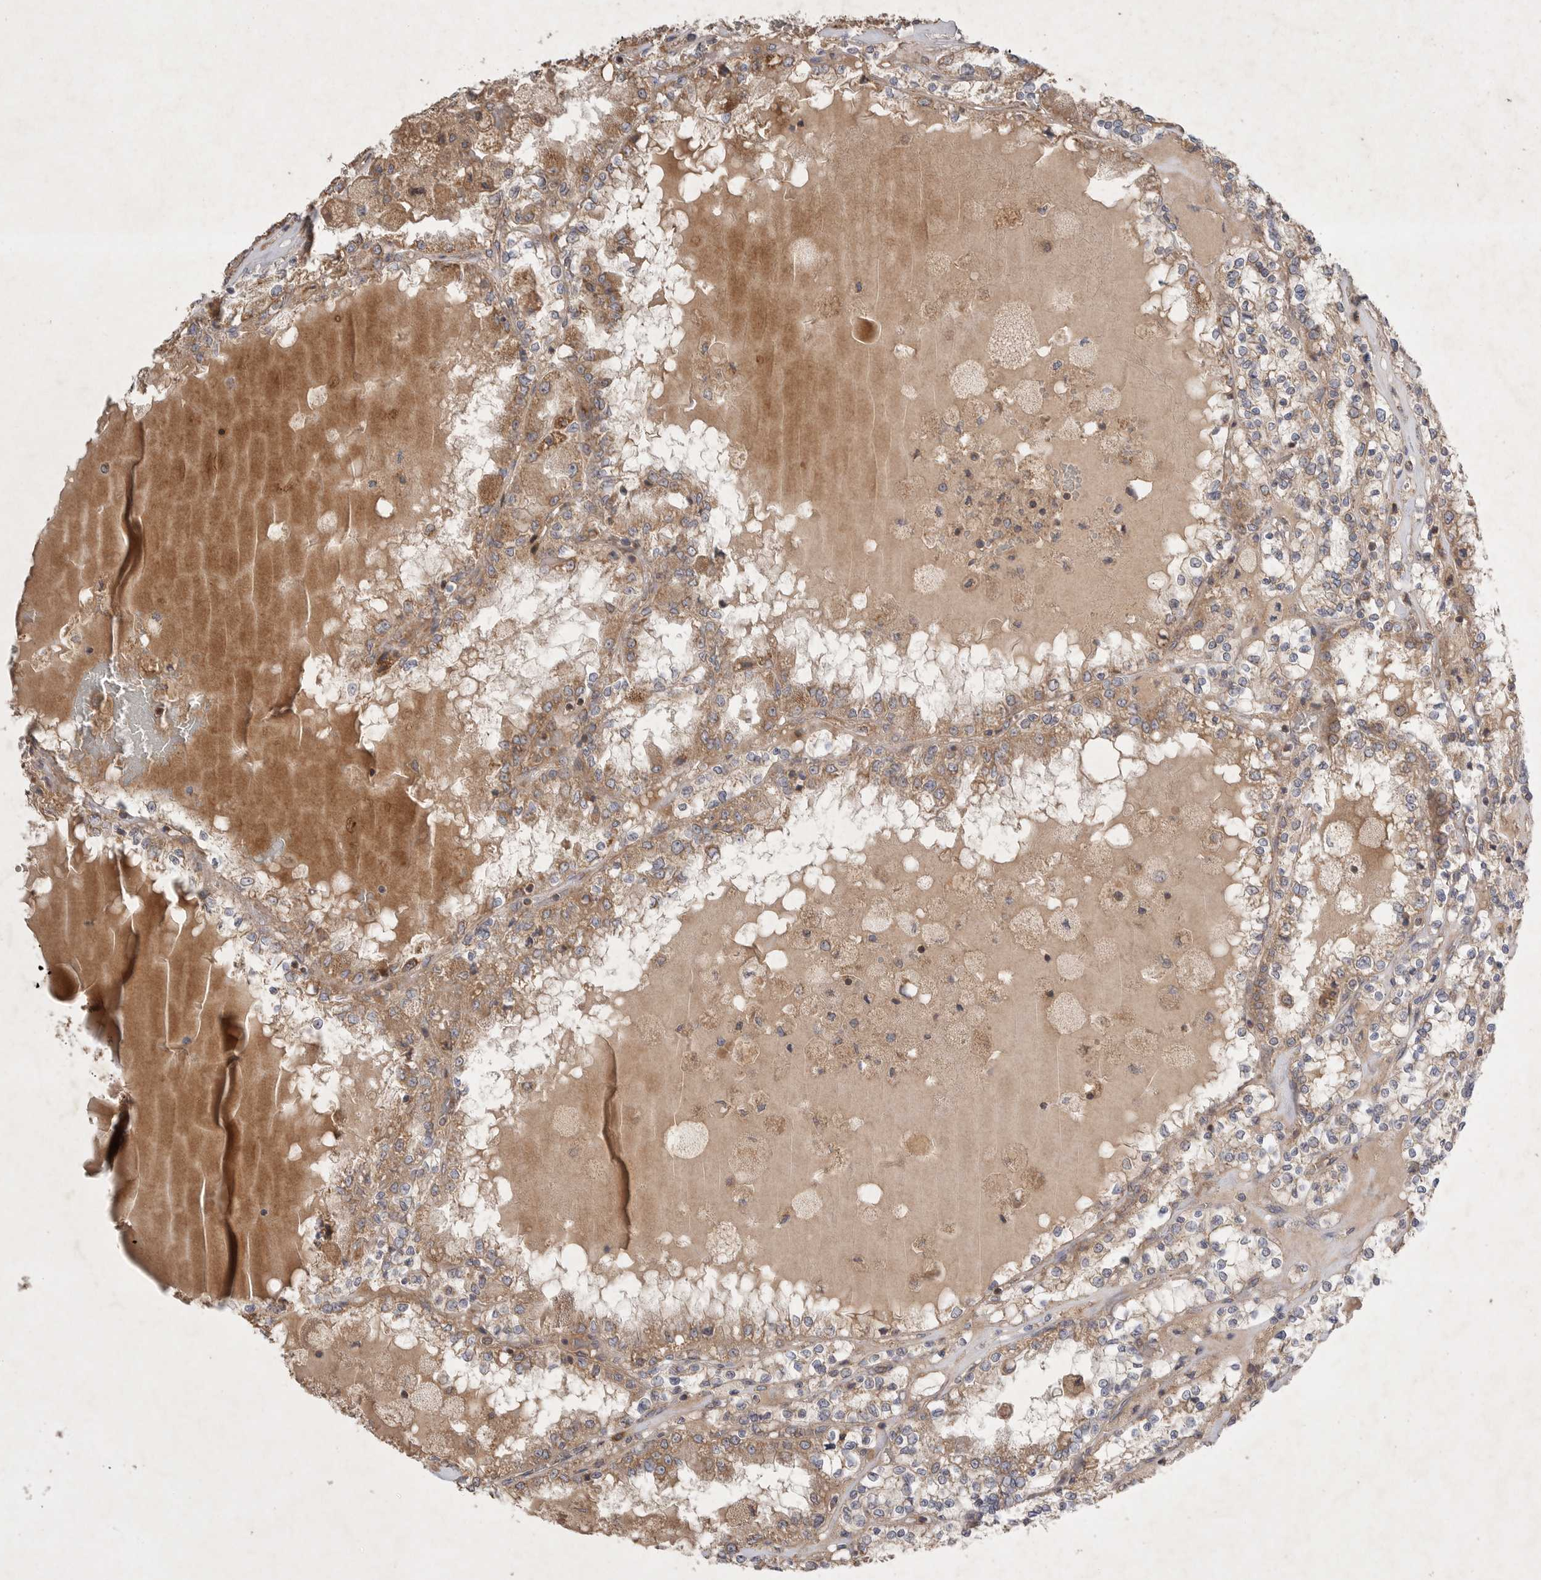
{"staining": {"intensity": "moderate", "quantity": ">75%", "location": "cytoplasmic/membranous"}, "tissue": "renal cancer", "cell_type": "Tumor cells", "image_type": "cancer", "snomed": [{"axis": "morphology", "description": "Adenocarcinoma, NOS"}, {"axis": "topography", "description": "Kidney"}], "caption": "The immunohistochemical stain shows moderate cytoplasmic/membranous staining in tumor cells of renal cancer tissue.", "gene": "KIF21B", "patient": {"sex": "female", "age": 56}}